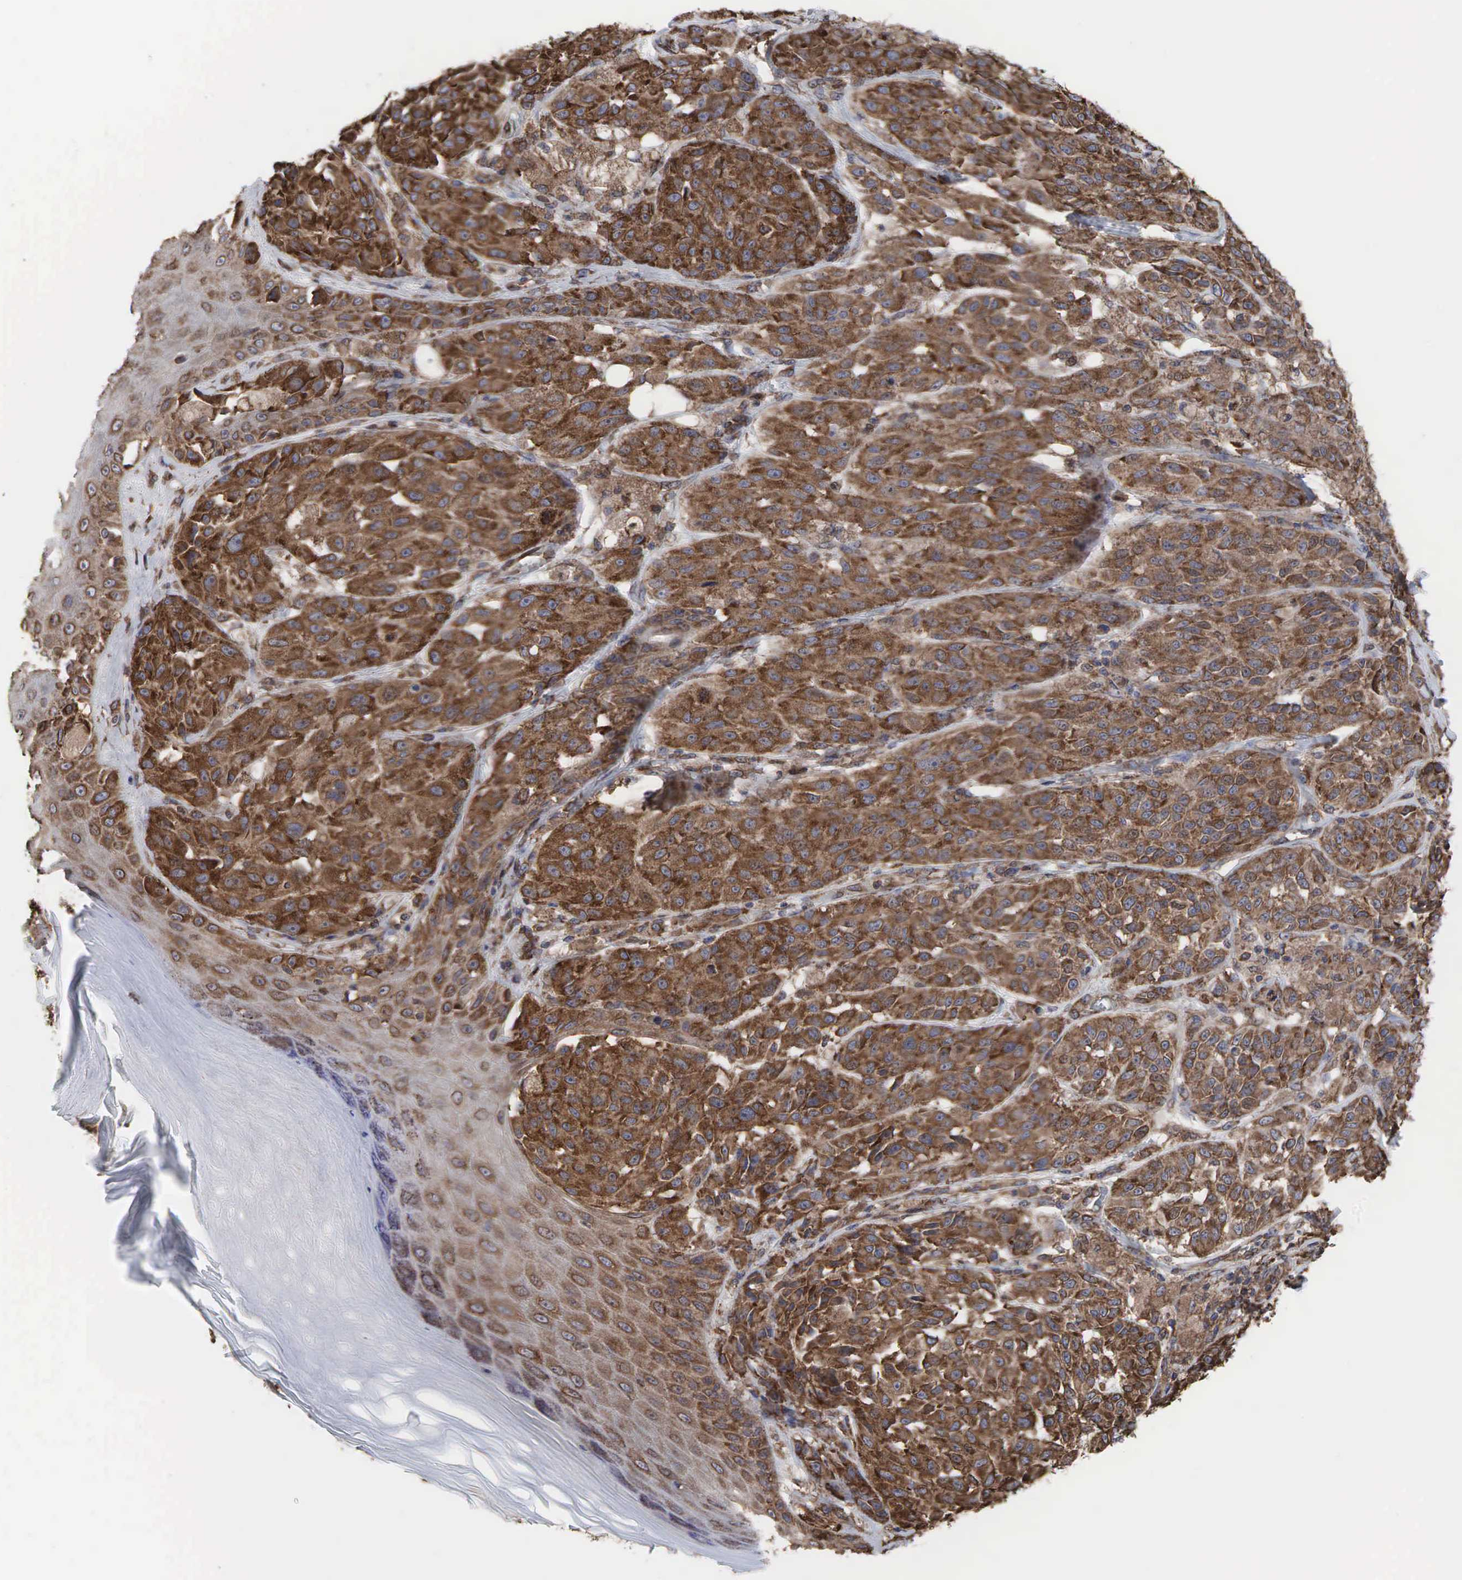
{"staining": {"intensity": "moderate", "quantity": ">75%", "location": "cytoplasmic/membranous"}, "tissue": "melanoma", "cell_type": "Tumor cells", "image_type": "cancer", "snomed": [{"axis": "morphology", "description": "Malignant melanoma, NOS"}, {"axis": "topography", "description": "Skin"}], "caption": "Tumor cells display medium levels of moderate cytoplasmic/membranous expression in about >75% of cells in melanoma.", "gene": "PABPC5", "patient": {"sex": "male", "age": 44}}